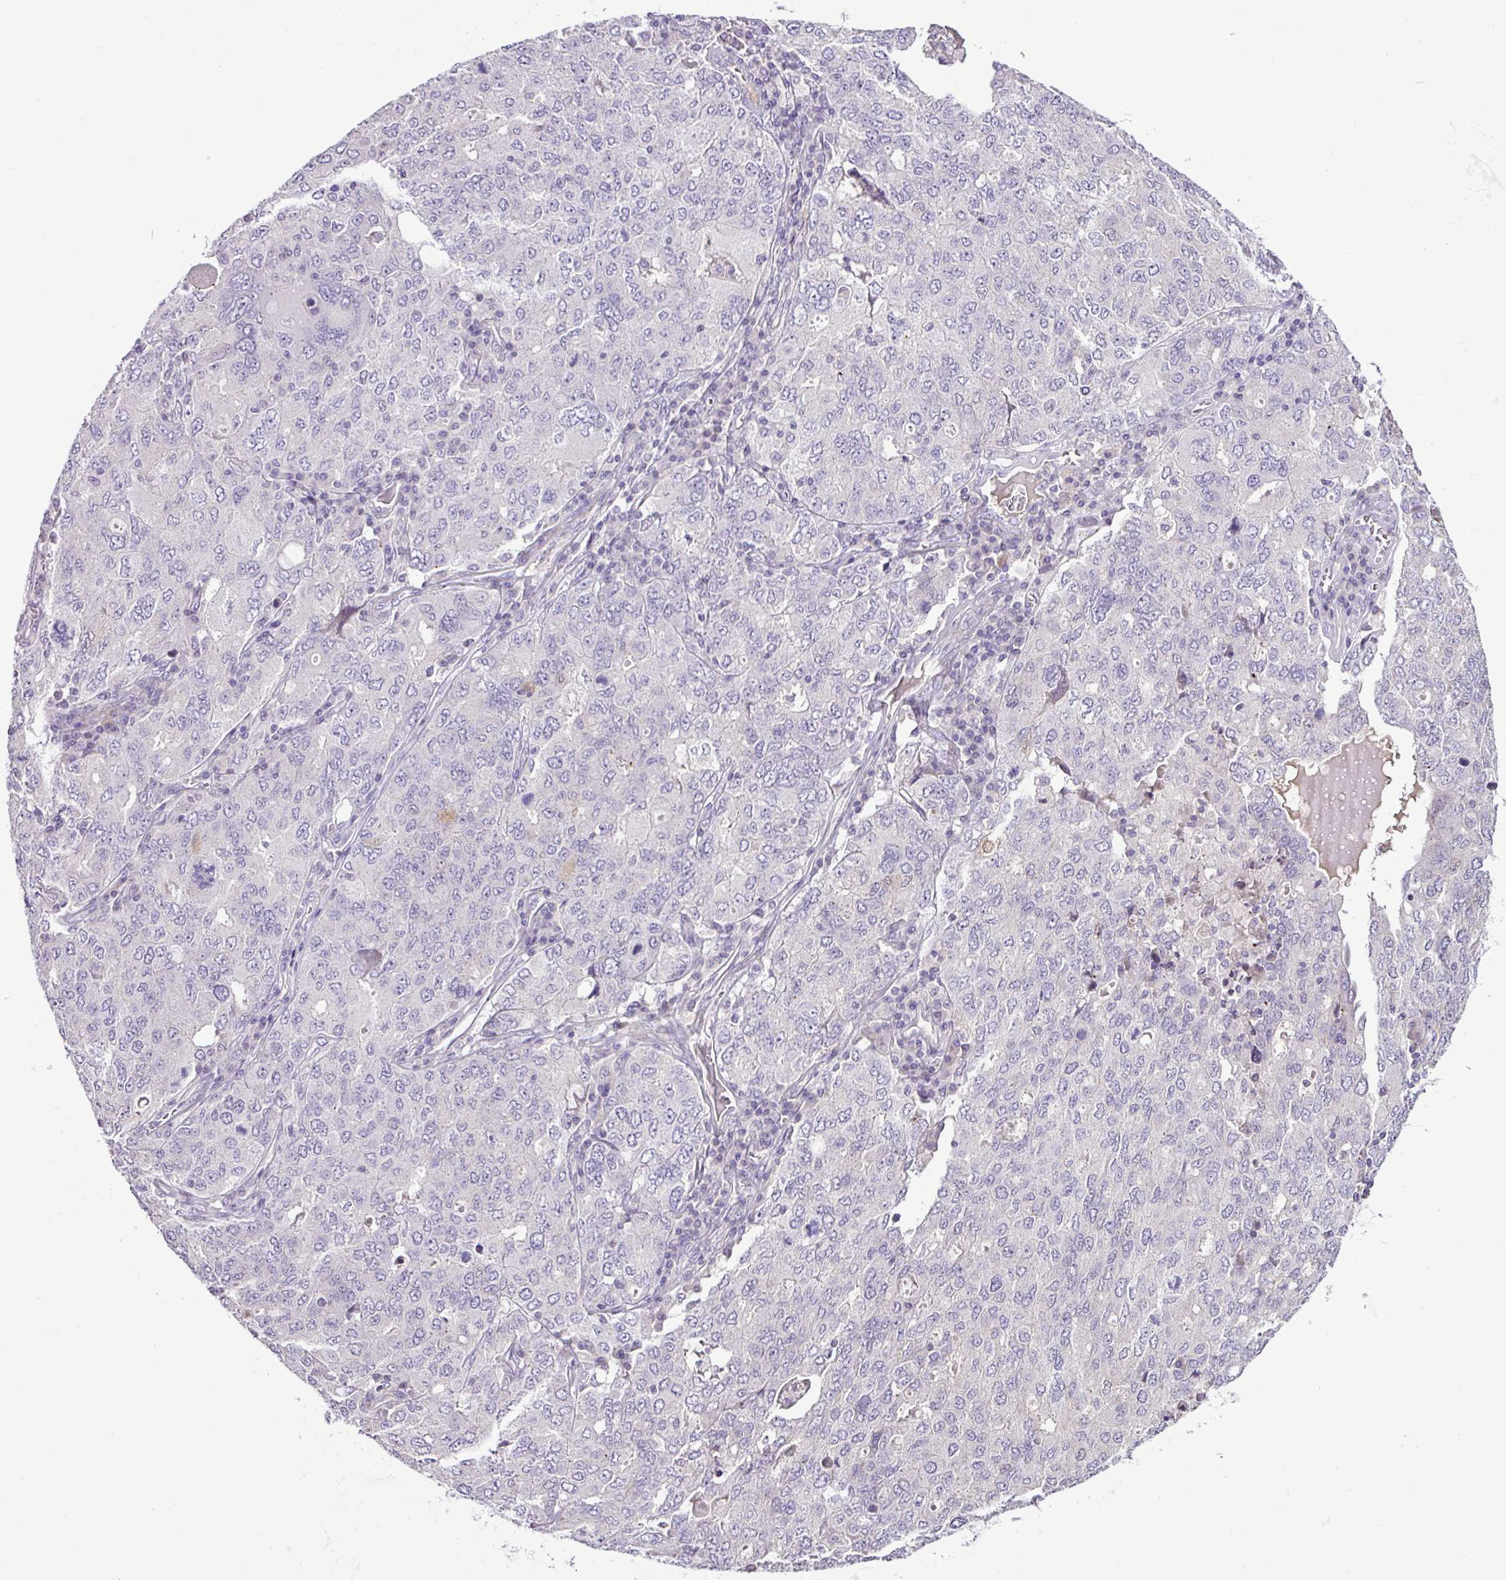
{"staining": {"intensity": "negative", "quantity": "none", "location": "none"}, "tissue": "ovarian cancer", "cell_type": "Tumor cells", "image_type": "cancer", "snomed": [{"axis": "morphology", "description": "Carcinoma, endometroid"}, {"axis": "topography", "description": "Ovary"}], "caption": "This is an IHC image of human ovarian endometroid carcinoma. There is no positivity in tumor cells.", "gene": "DNAJB13", "patient": {"sex": "female", "age": 62}}